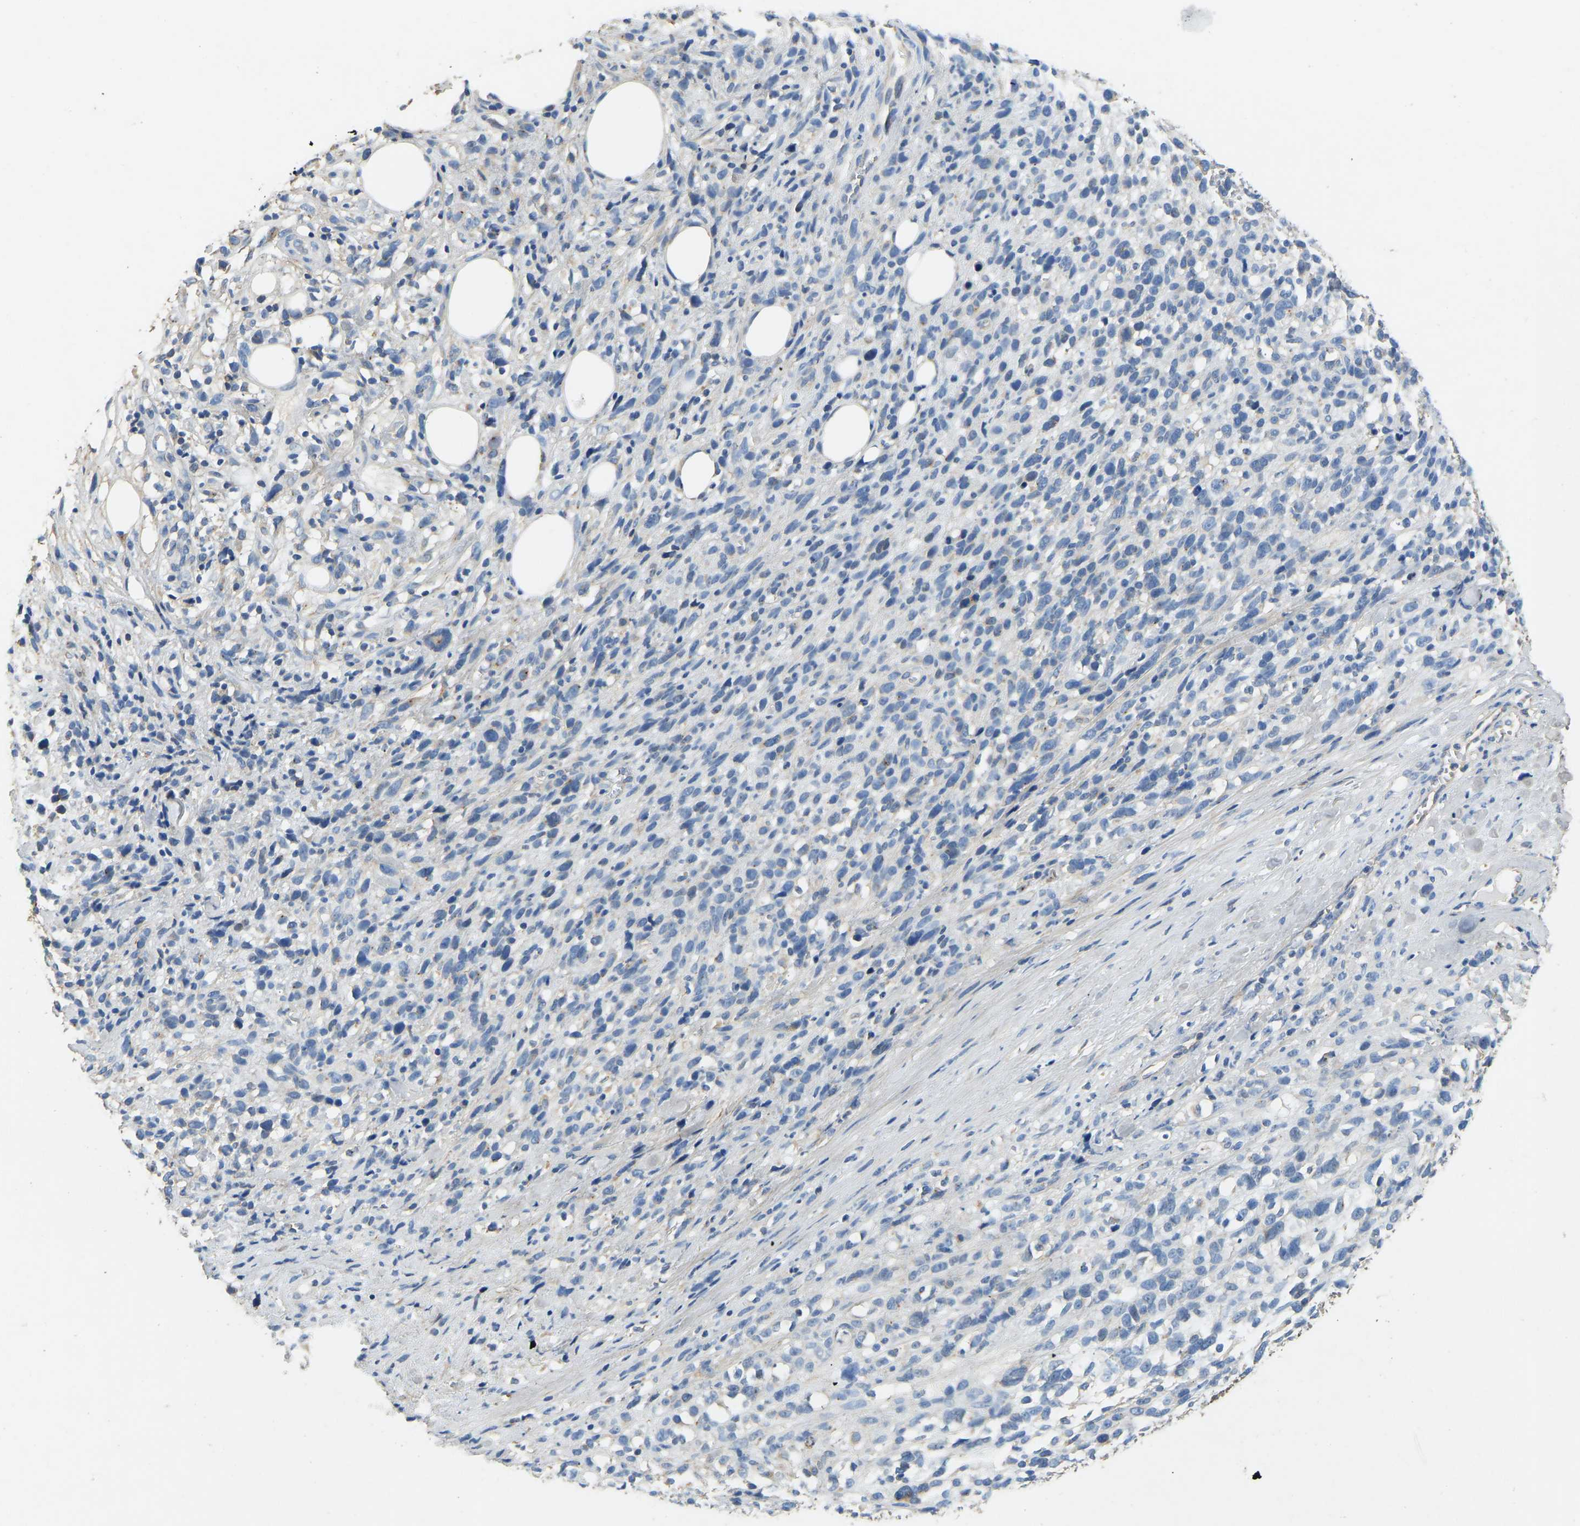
{"staining": {"intensity": "negative", "quantity": "none", "location": "none"}, "tissue": "melanoma", "cell_type": "Tumor cells", "image_type": "cancer", "snomed": [{"axis": "morphology", "description": "Malignant melanoma, NOS"}, {"axis": "topography", "description": "Skin"}], "caption": "Image shows no significant protein expression in tumor cells of melanoma.", "gene": "TECTA", "patient": {"sex": "female", "age": 55}}